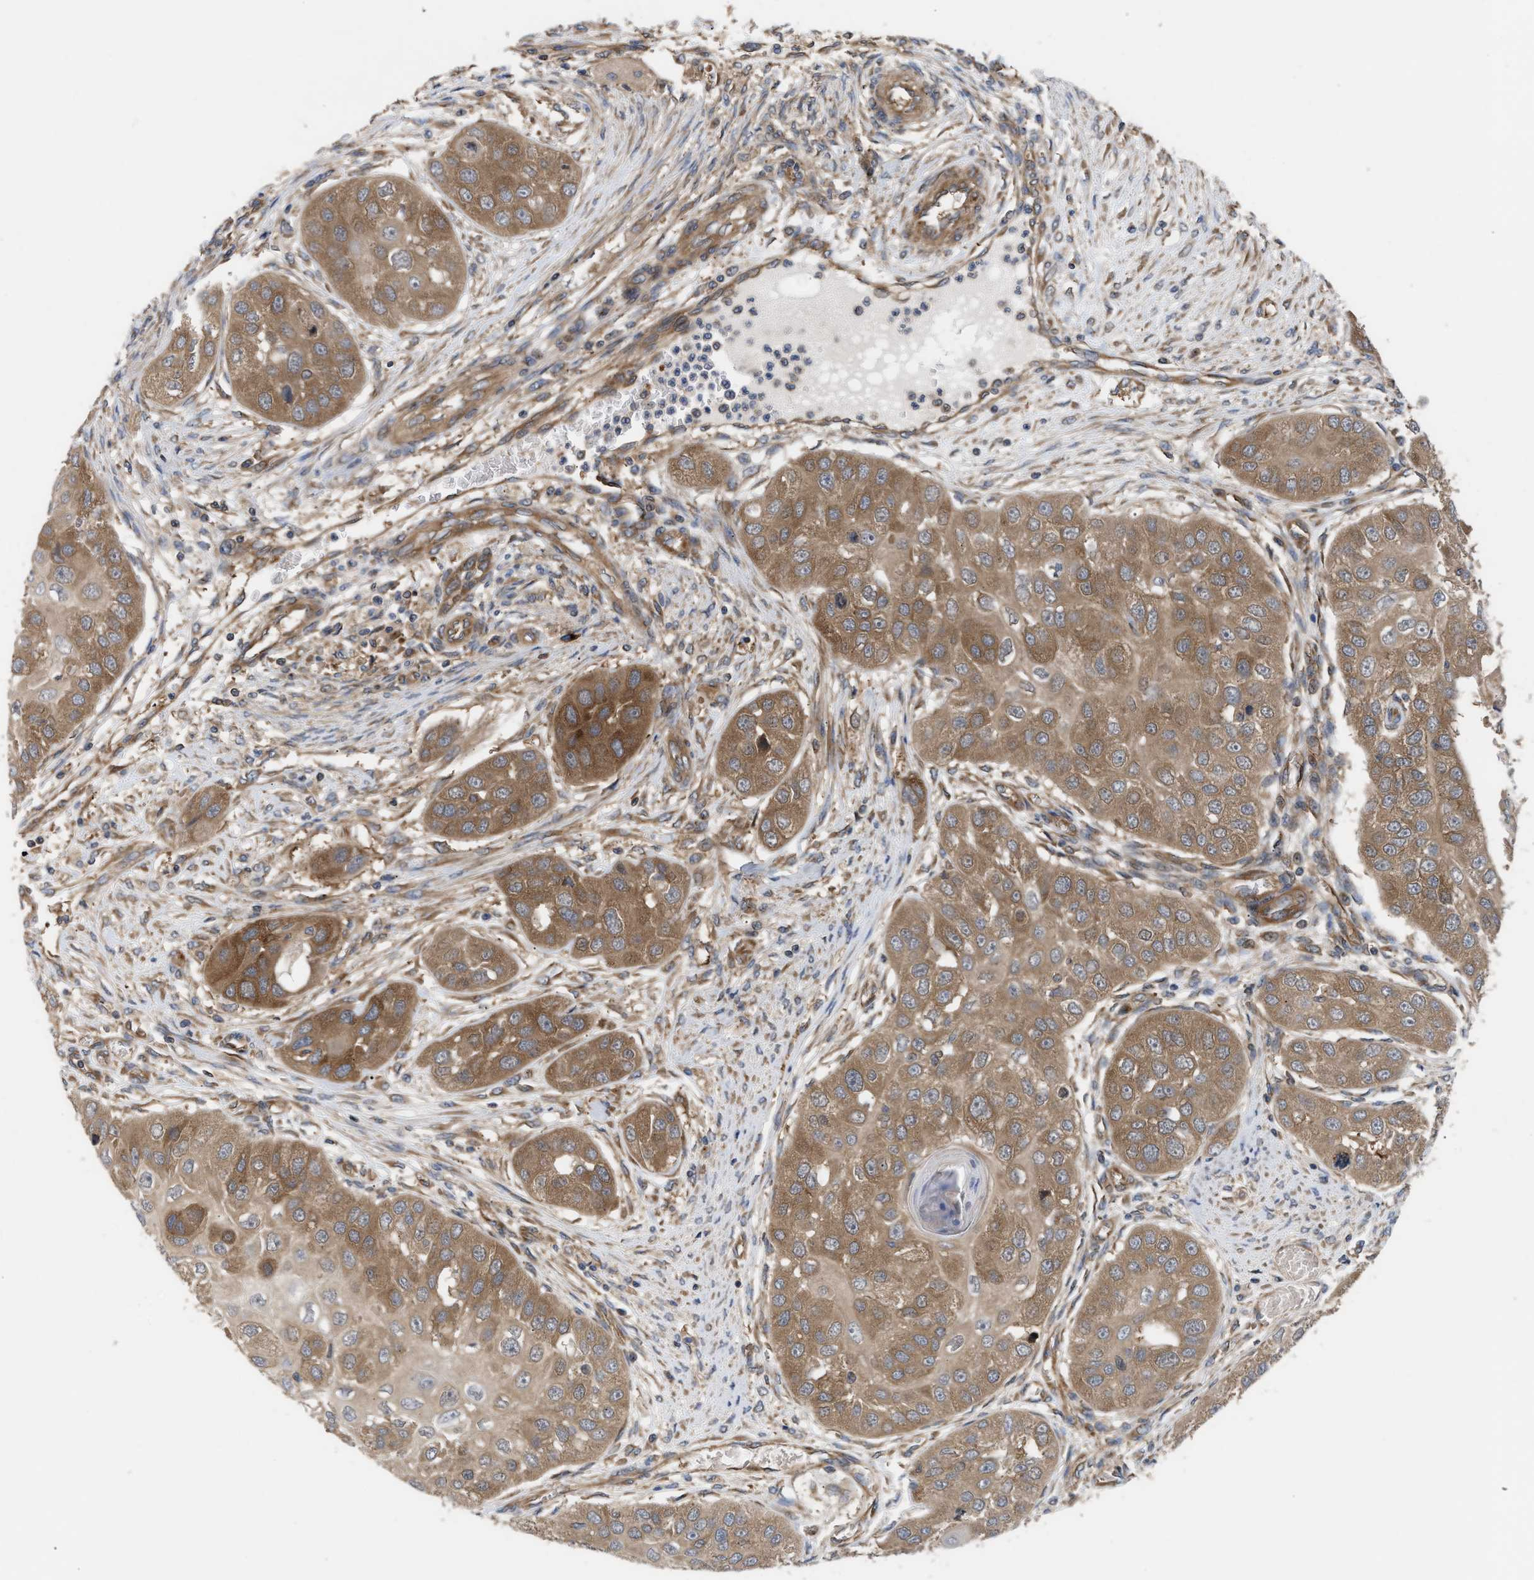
{"staining": {"intensity": "moderate", "quantity": ">75%", "location": "cytoplasmic/membranous"}, "tissue": "head and neck cancer", "cell_type": "Tumor cells", "image_type": "cancer", "snomed": [{"axis": "morphology", "description": "Normal tissue, NOS"}, {"axis": "morphology", "description": "Squamous cell carcinoma, NOS"}, {"axis": "topography", "description": "Skeletal muscle"}, {"axis": "topography", "description": "Head-Neck"}], "caption": "Human head and neck cancer stained for a protein (brown) exhibits moderate cytoplasmic/membranous positive staining in approximately >75% of tumor cells.", "gene": "LAPTM4B", "patient": {"sex": "male", "age": 51}}